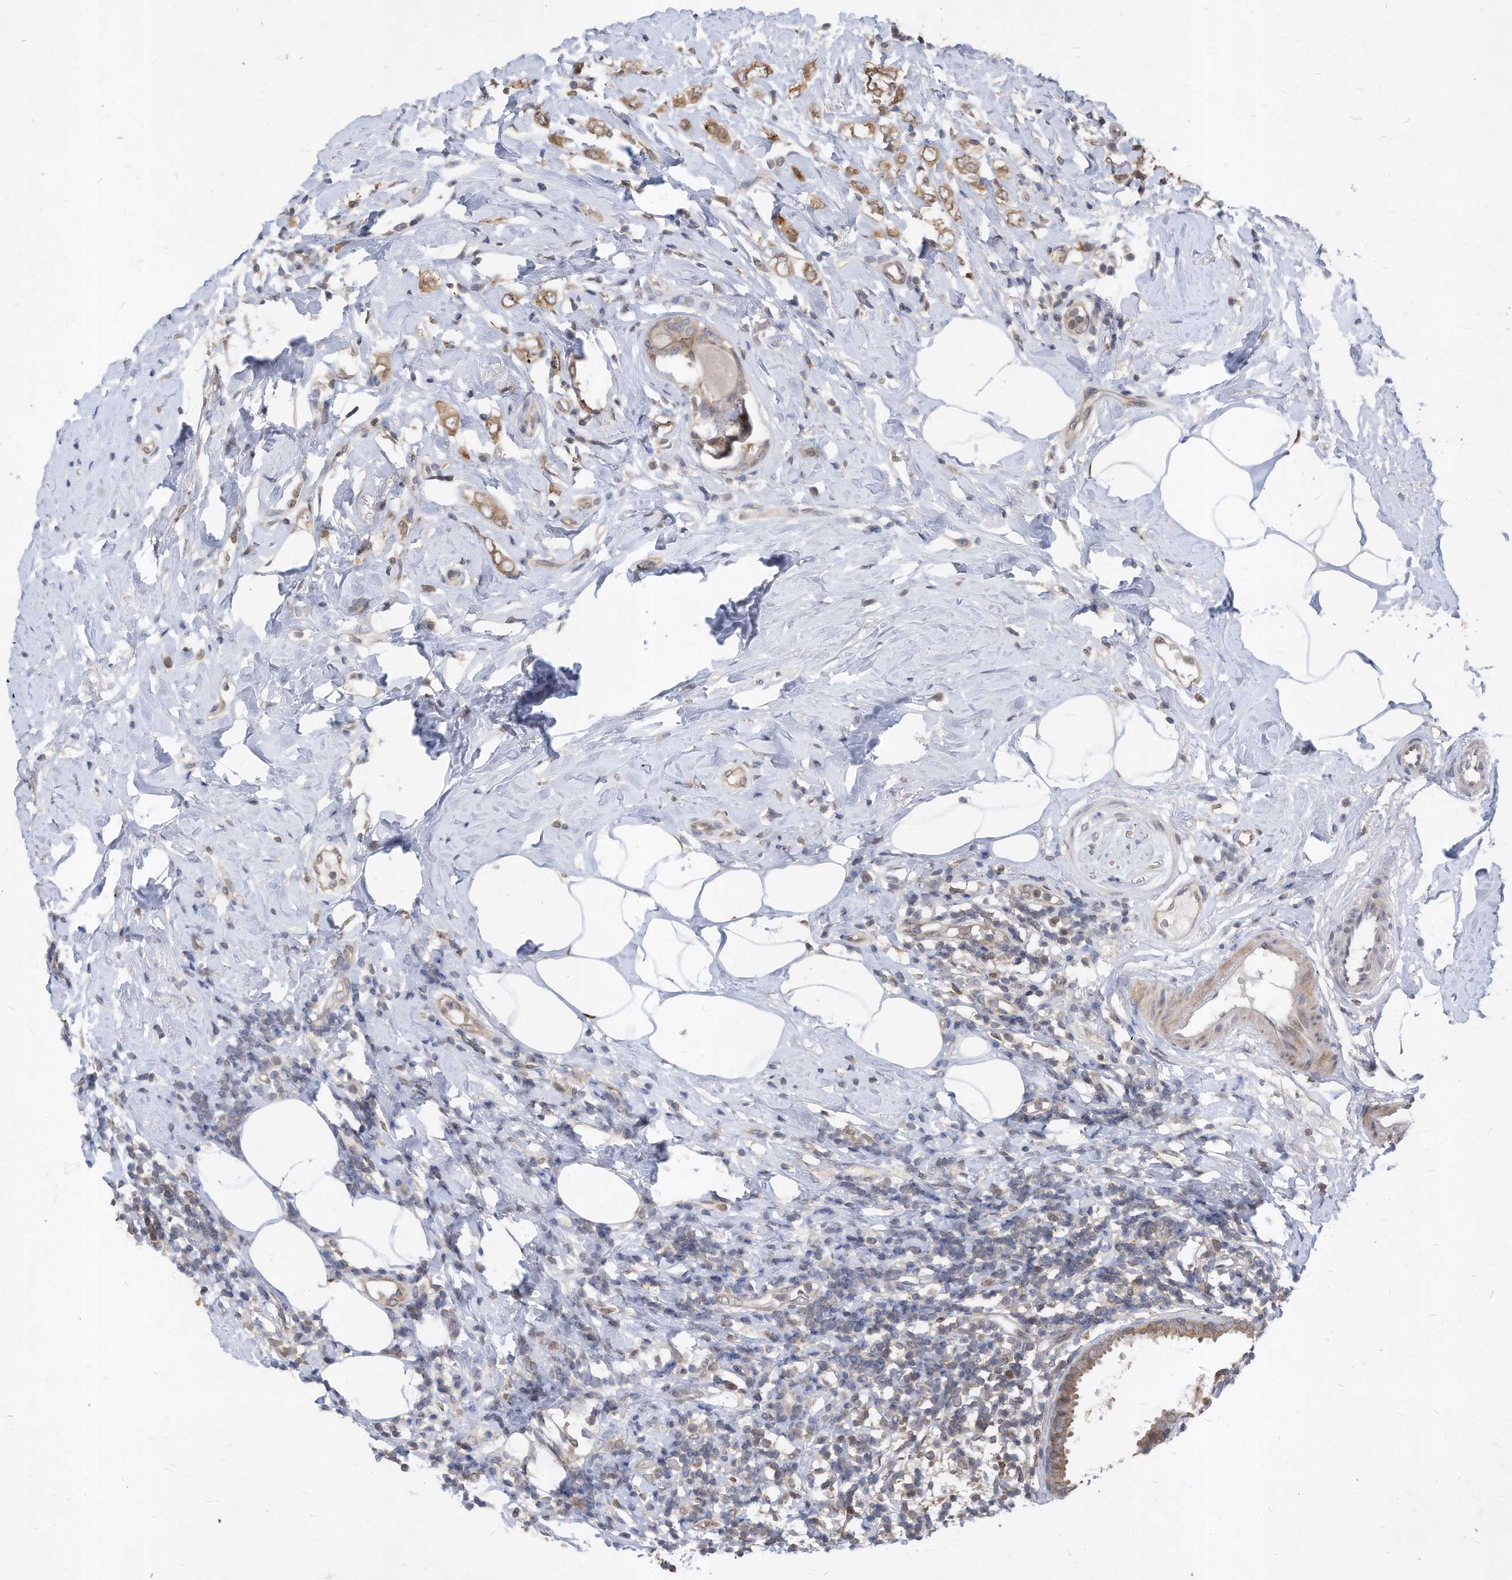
{"staining": {"intensity": "moderate", "quantity": ">75%", "location": "cytoplasmic/membranous"}, "tissue": "breast cancer", "cell_type": "Tumor cells", "image_type": "cancer", "snomed": [{"axis": "morphology", "description": "Lobular carcinoma"}, {"axis": "topography", "description": "Breast"}], "caption": "The micrograph shows staining of breast lobular carcinoma, revealing moderate cytoplasmic/membranous protein staining (brown color) within tumor cells. The staining was performed using DAB, with brown indicating positive protein expression. Nuclei are stained blue with hematoxylin.", "gene": "KPNB1", "patient": {"sex": "female", "age": 47}}